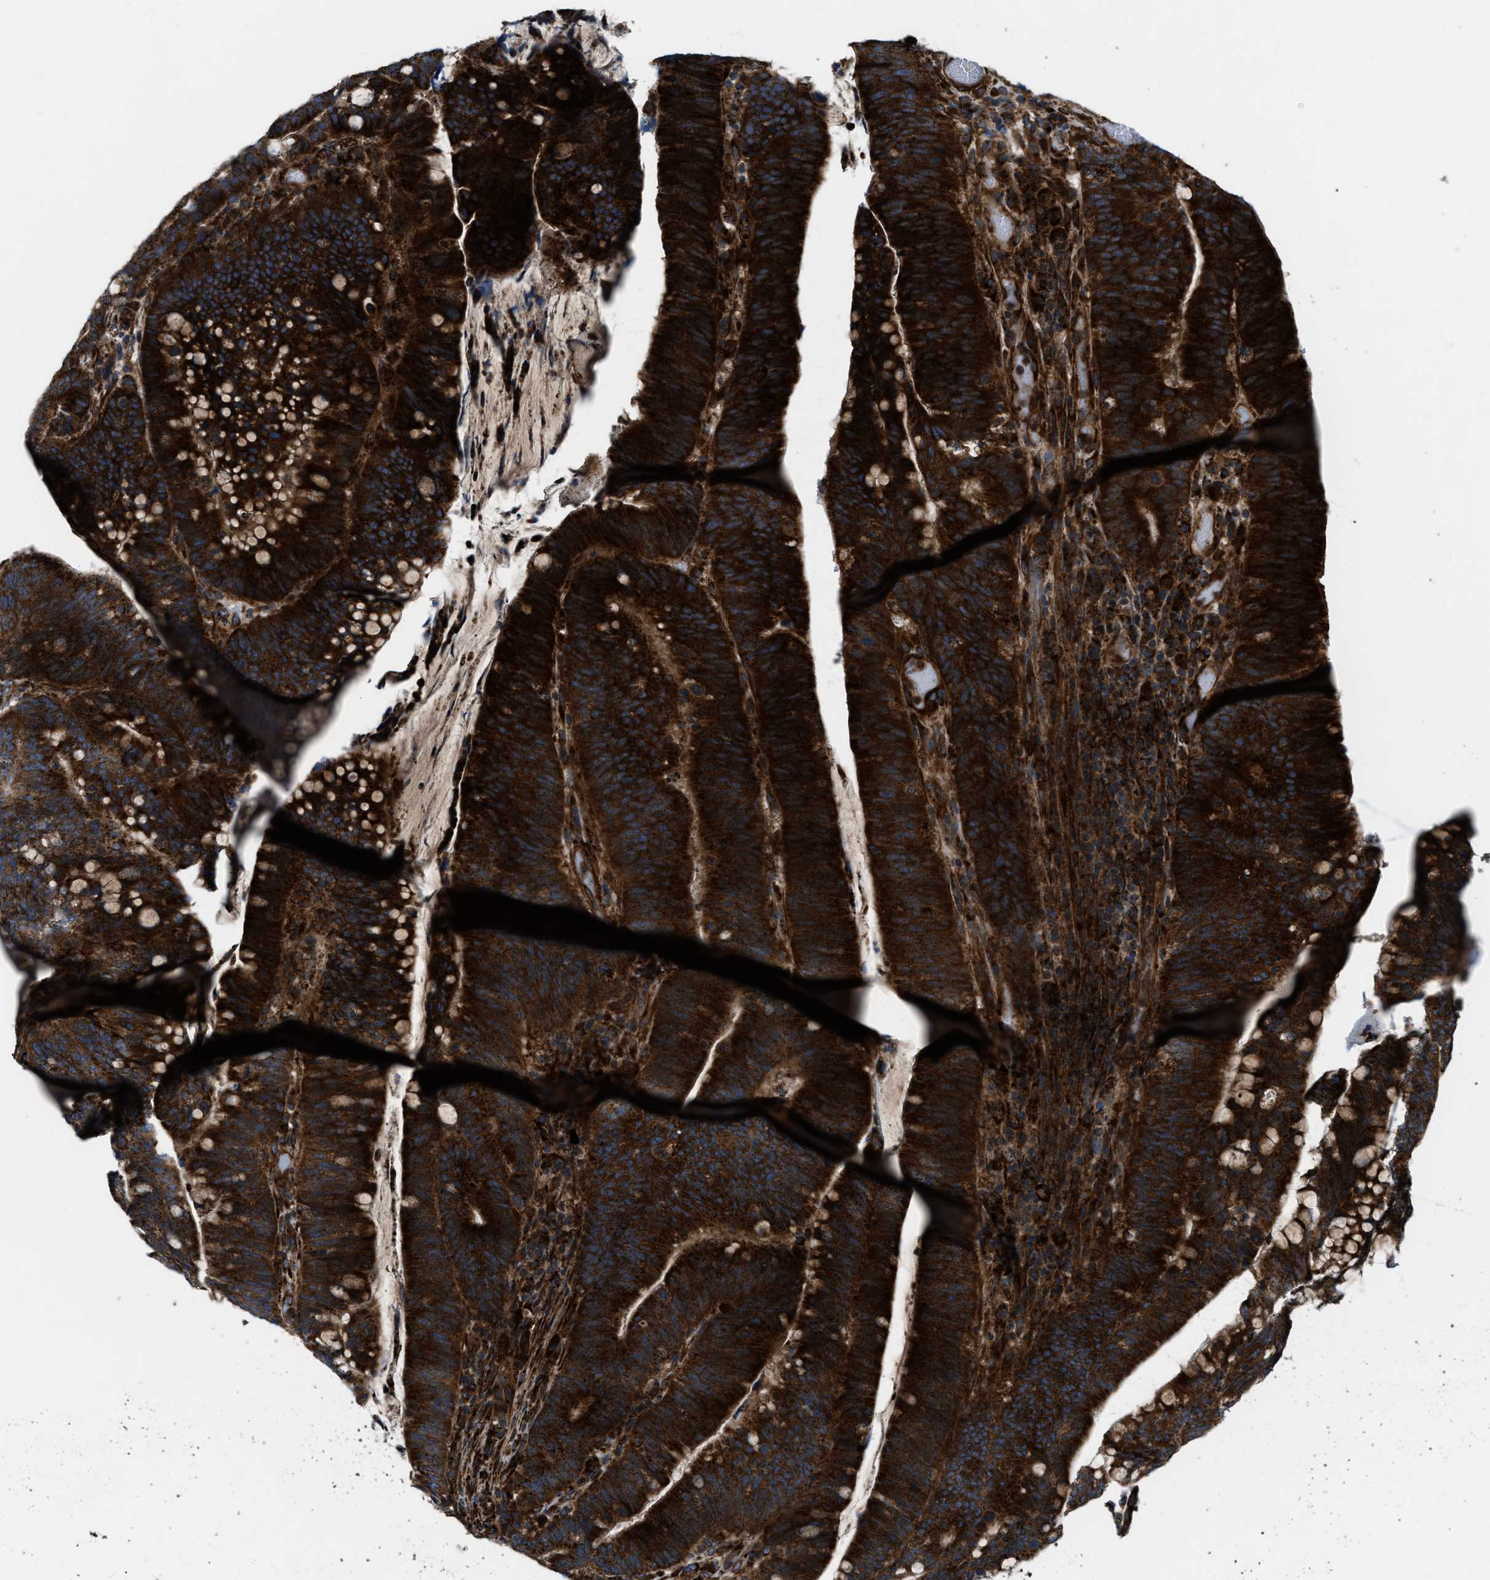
{"staining": {"intensity": "strong", "quantity": ">75%", "location": "cytoplasmic/membranous"}, "tissue": "colorectal cancer", "cell_type": "Tumor cells", "image_type": "cancer", "snomed": [{"axis": "morphology", "description": "Normal tissue, NOS"}, {"axis": "morphology", "description": "Adenocarcinoma, NOS"}, {"axis": "topography", "description": "Colon"}], "caption": "Colorectal cancer stained with DAB immunohistochemistry (IHC) shows high levels of strong cytoplasmic/membranous expression in approximately >75% of tumor cells.", "gene": "PER3", "patient": {"sex": "female", "age": 66}}